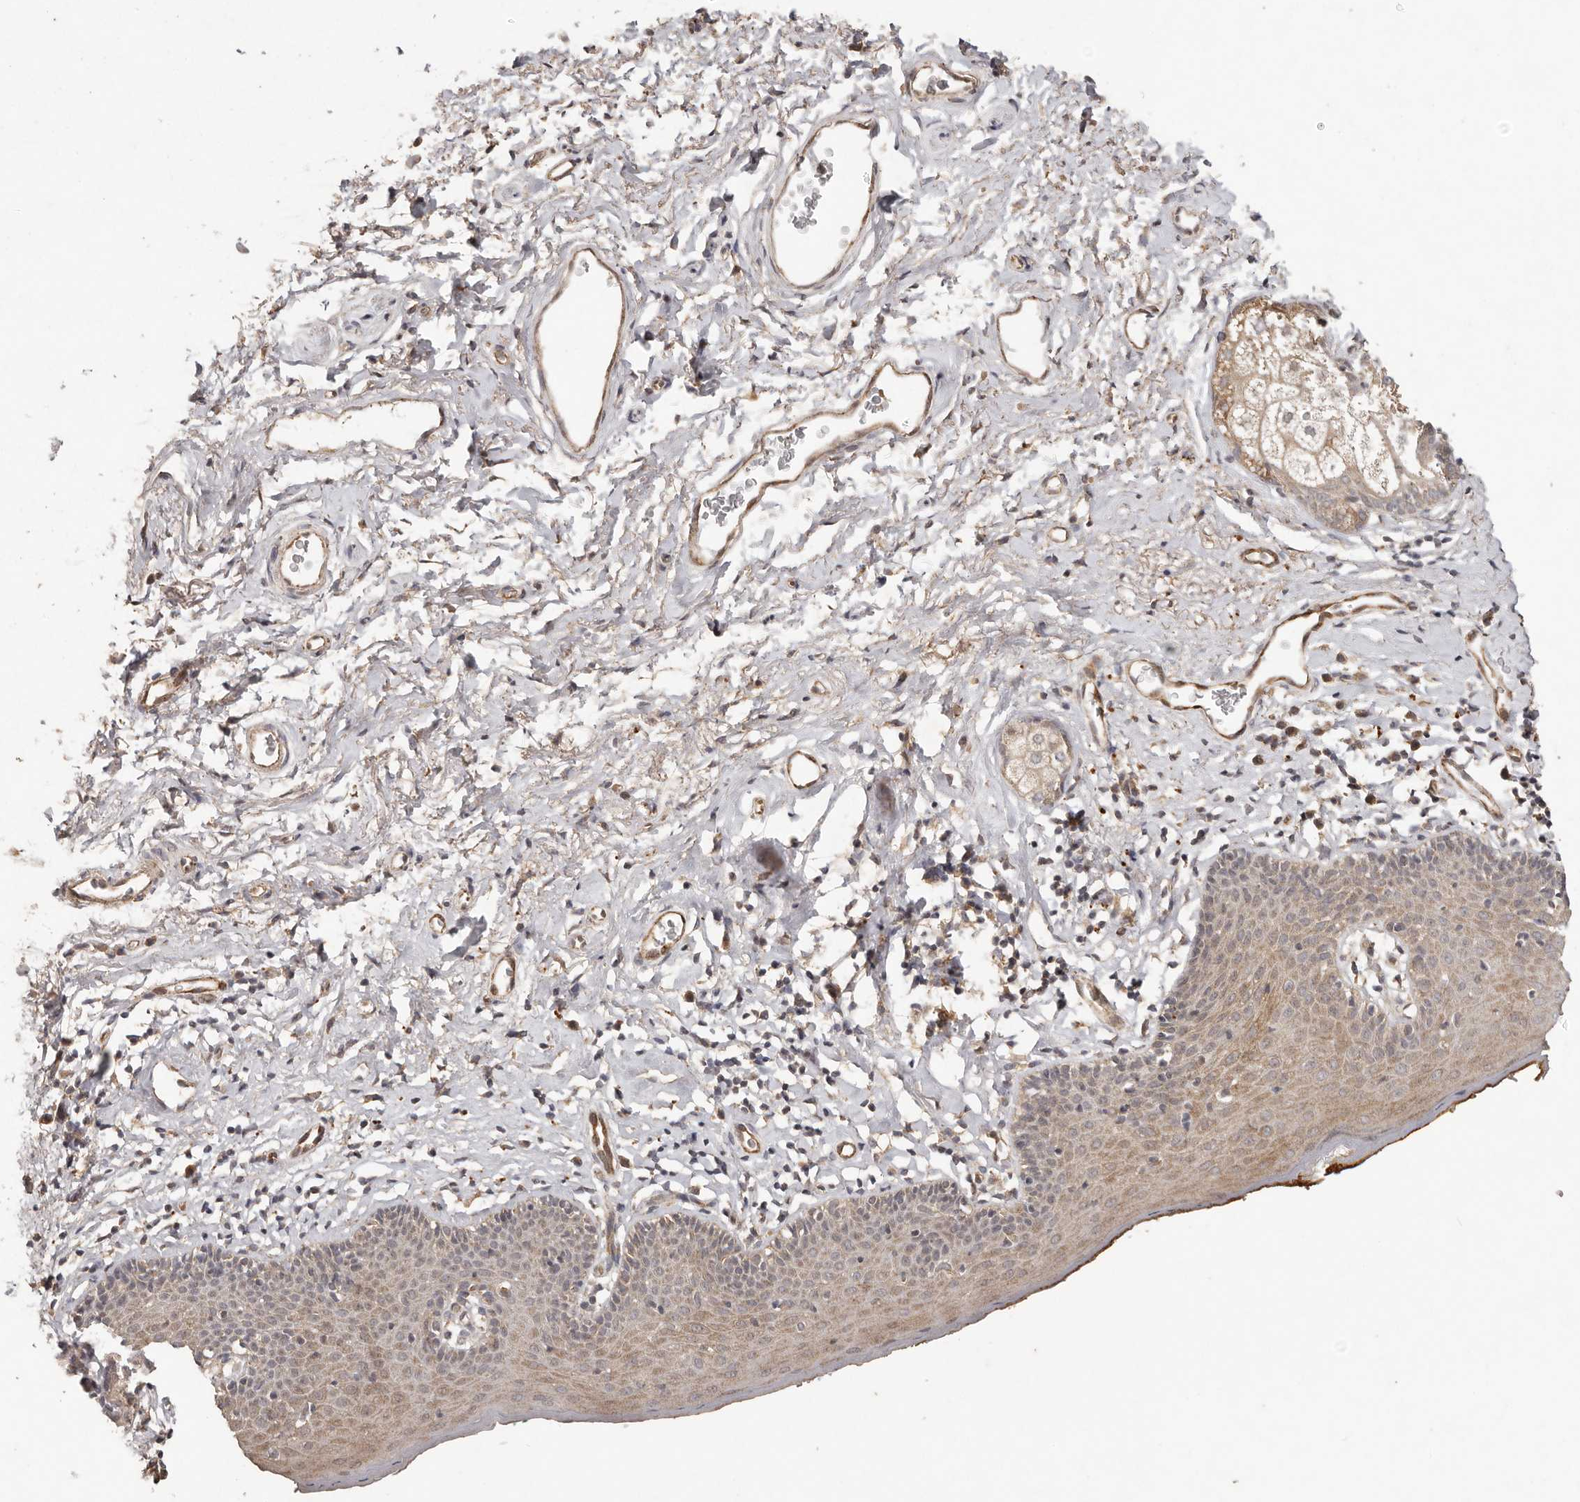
{"staining": {"intensity": "moderate", "quantity": ">75%", "location": "cytoplasmic/membranous"}, "tissue": "skin", "cell_type": "Epidermal cells", "image_type": "normal", "snomed": [{"axis": "morphology", "description": "Normal tissue, NOS"}, {"axis": "topography", "description": "Vulva"}], "caption": "Skin stained with IHC exhibits moderate cytoplasmic/membranous positivity in approximately >75% of epidermal cells.", "gene": "PLOD2", "patient": {"sex": "female", "age": 66}}